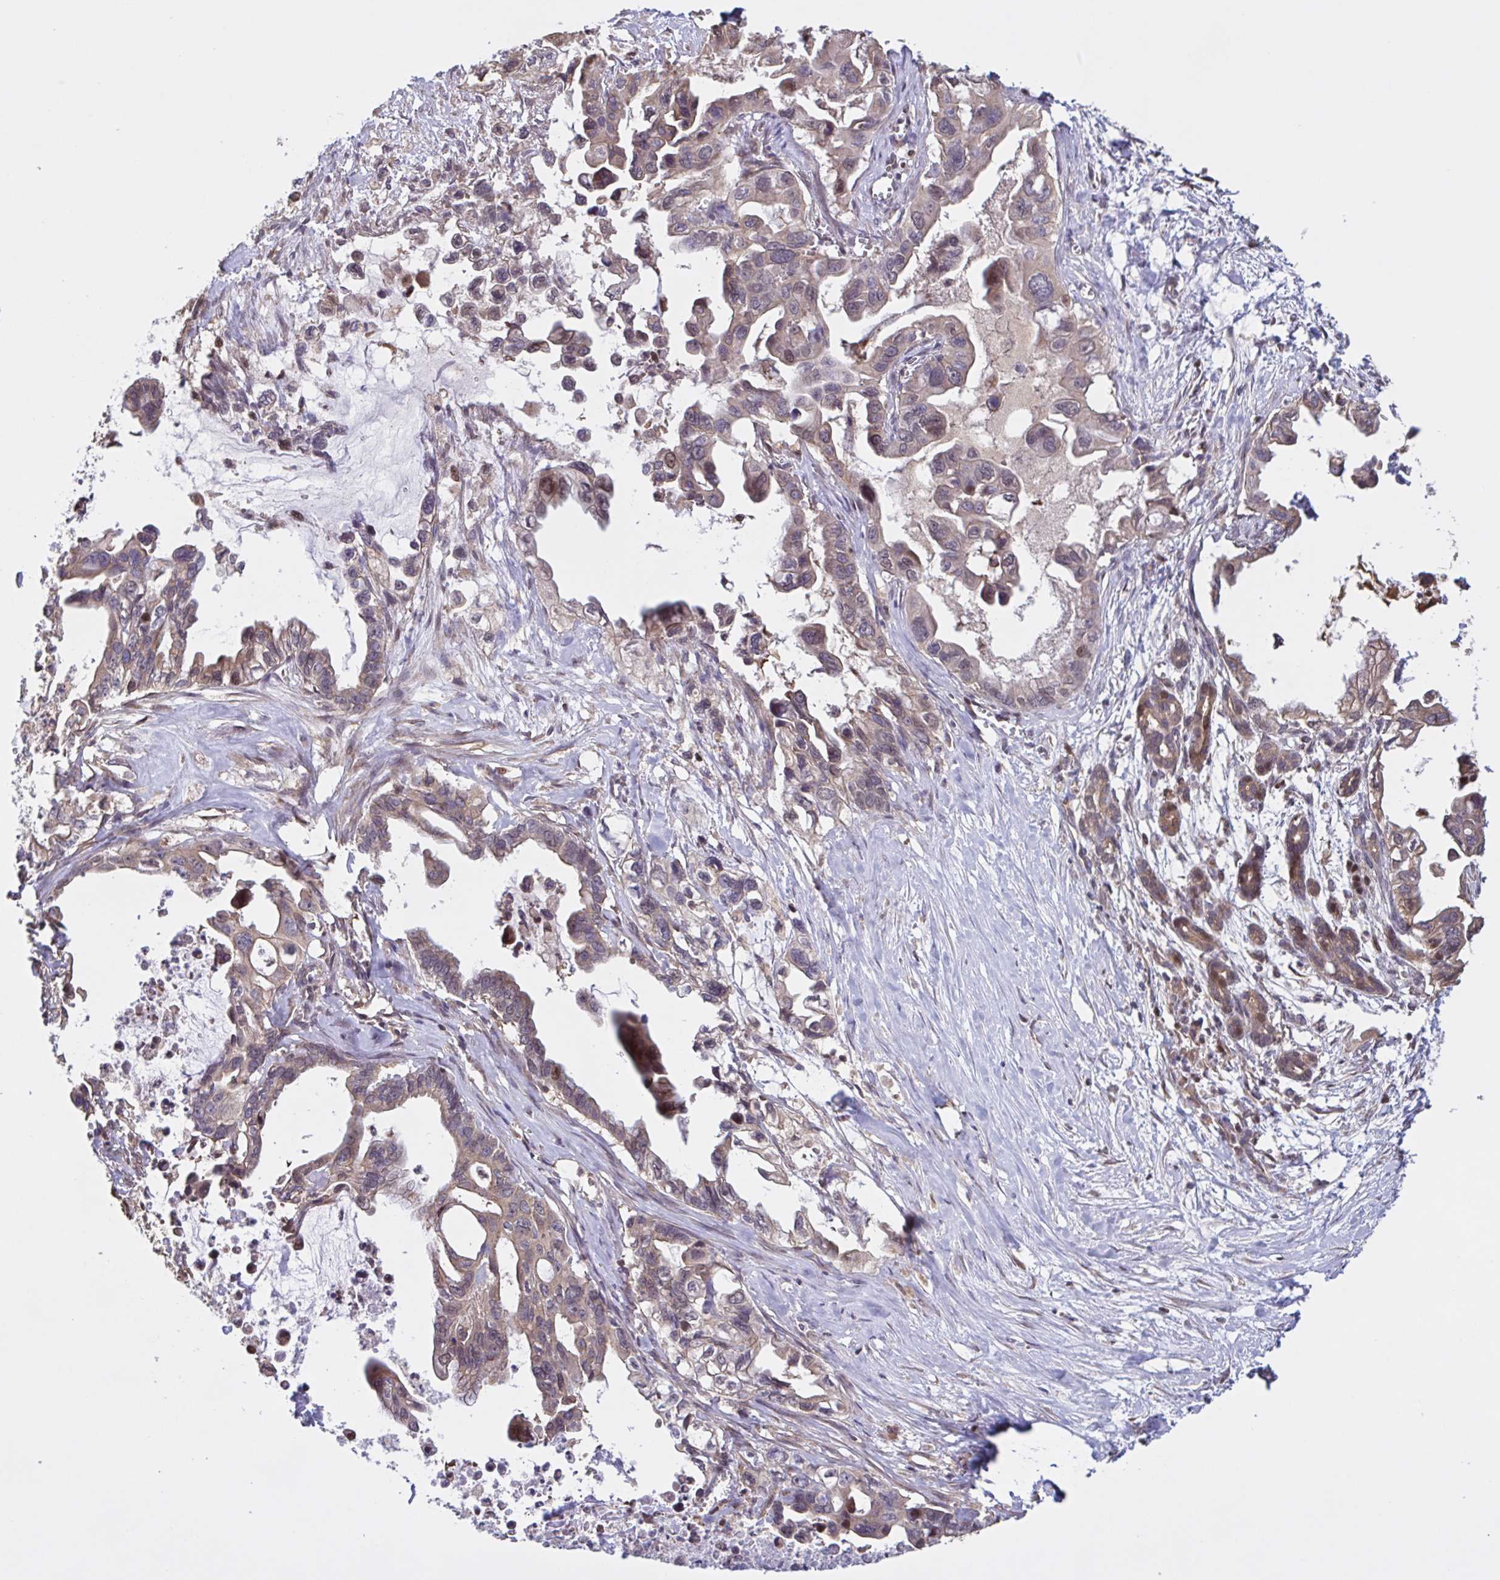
{"staining": {"intensity": "weak", "quantity": ">75%", "location": "cytoplasmic/membranous"}, "tissue": "pancreatic cancer", "cell_type": "Tumor cells", "image_type": "cancer", "snomed": [{"axis": "morphology", "description": "Adenocarcinoma, NOS"}, {"axis": "topography", "description": "Pancreas"}], "caption": "The photomicrograph exhibits staining of pancreatic adenocarcinoma, revealing weak cytoplasmic/membranous protein staining (brown color) within tumor cells. Nuclei are stained in blue.", "gene": "SEC63", "patient": {"sex": "male", "age": 61}}